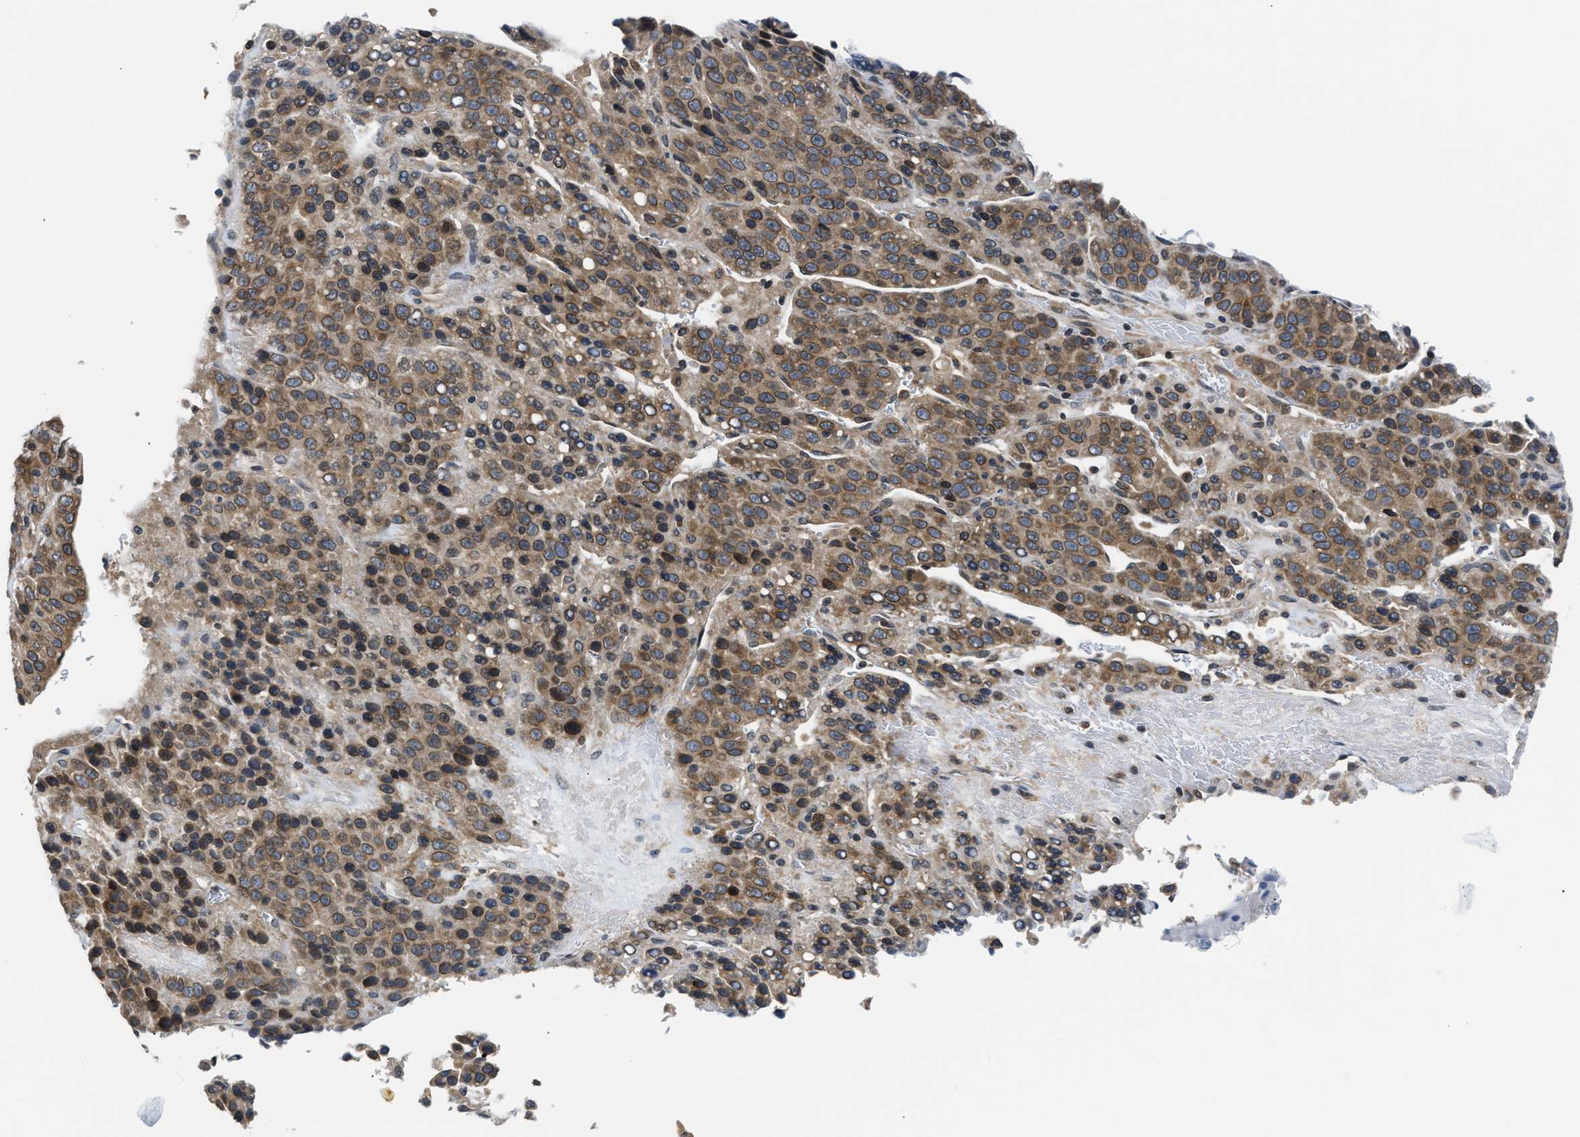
{"staining": {"intensity": "moderate", "quantity": ">75%", "location": "cytoplasmic/membranous"}, "tissue": "liver cancer", "cell_type": "Tumor cells", "image_type": "cancer", "snomed": [{"axis": "morphology", "description": "Carcinoma, Hepatocellular, NOS"}, {"axis": "topography", "description": "Liver"}], "caption": "The histopathology image demonstrates staining of liver hepatocellular carcinoma, revealing moderate cytoplasmic/membranous protein staining (brown color) within tumor cells.", "gene": "RAB29", "patient": {"sex": "female", "age": 53}}